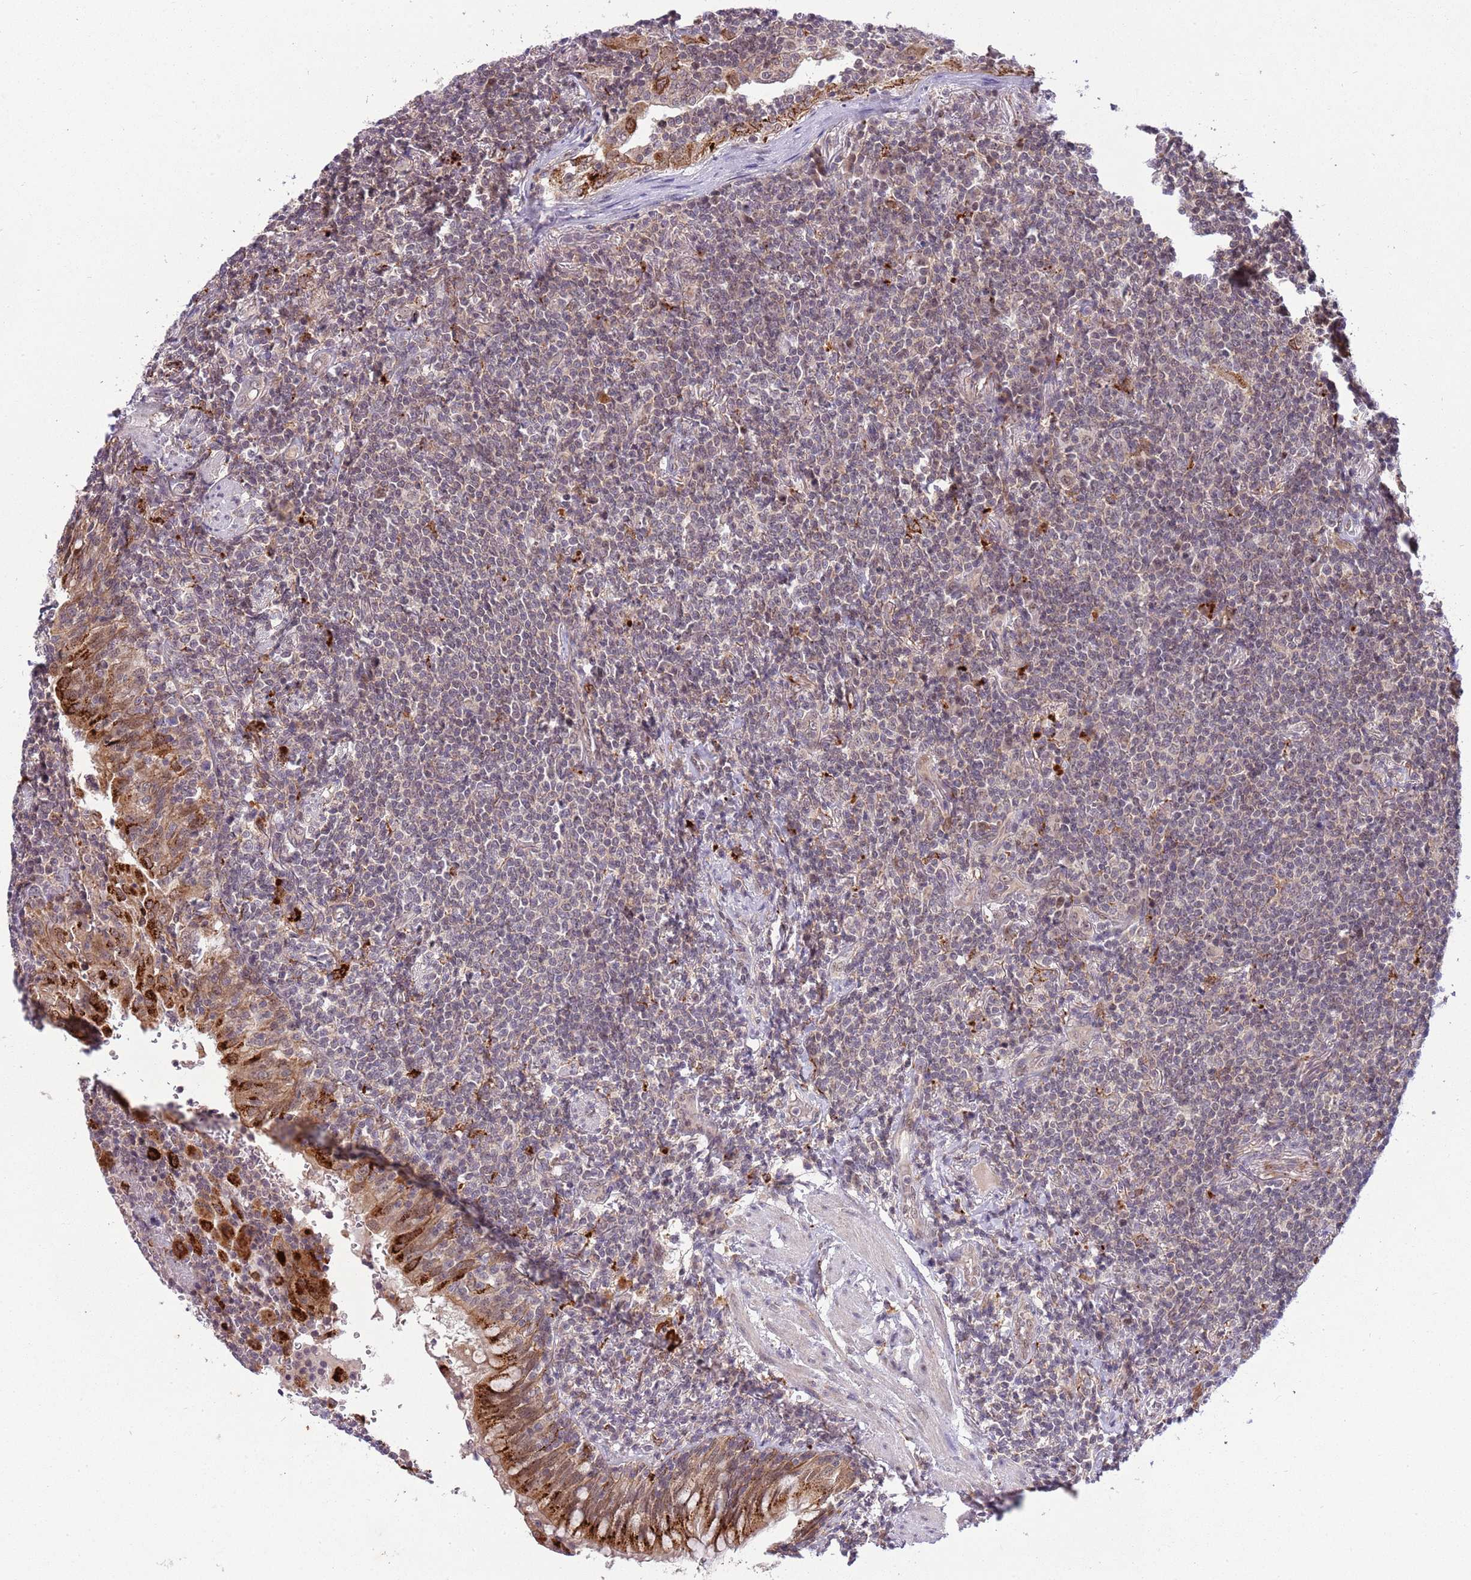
{"staining": {"intensity": "negative", "quantity": "none", "location": "none"}, "tissue": "lymphoma", "cell_type": "Tumor cells", "image_type": "cancer", "snomed": [{"axis": "morphology", "description": "Malignant lymphoma, non-Hodgkin's type, Low grade"}, {"axis": "topography", "description": "Lung"}], "caption": "Tumor cells show no significant staining in malignant lymphoma, non-Hodgkin's type (low-grade). Nuclei are stained in blue.", "gene": "TRIM27", "patient": {"sex": "female", "age": 71}}